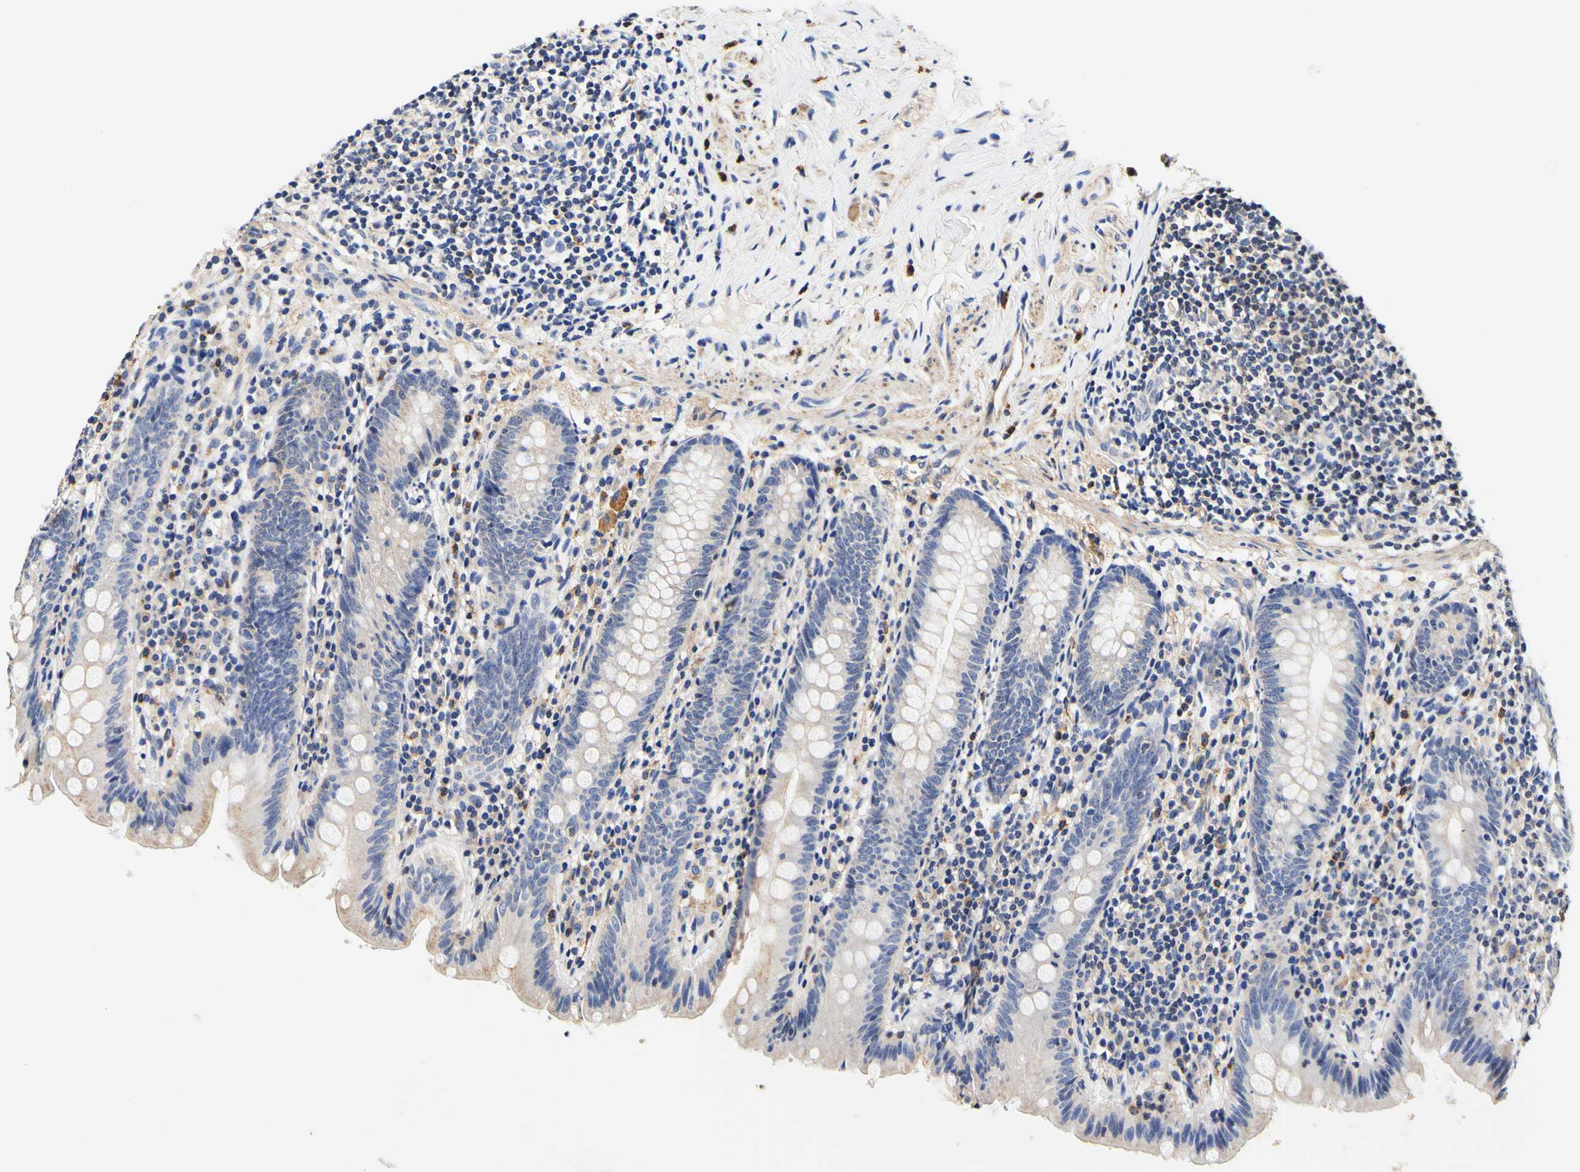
{"staining": {"intensity": "weak", "quantity": "<25%", "location": "cytoplasmic/membranous"}, "tissue": "appendix", "cell_type": "Glandular cells", "image_type": "normal", "snomed": [{"axis": "morphology", "description": "Normal tissue, NOS"}, {"axis": "topography", "description": "Appendix"}], "caption": "Immunohistochemistry (IHC) histopathology image of normal appendix: human appendix stained with DAB demonstrates no significant protein staining in glandular cells. (Brightfield microscopy of DAB (3,3'-diaminobenzidine) immunohistochemistry at high magnification).", "gene": "CAMK4", "patient": {"sex": "male", "age": 52}}